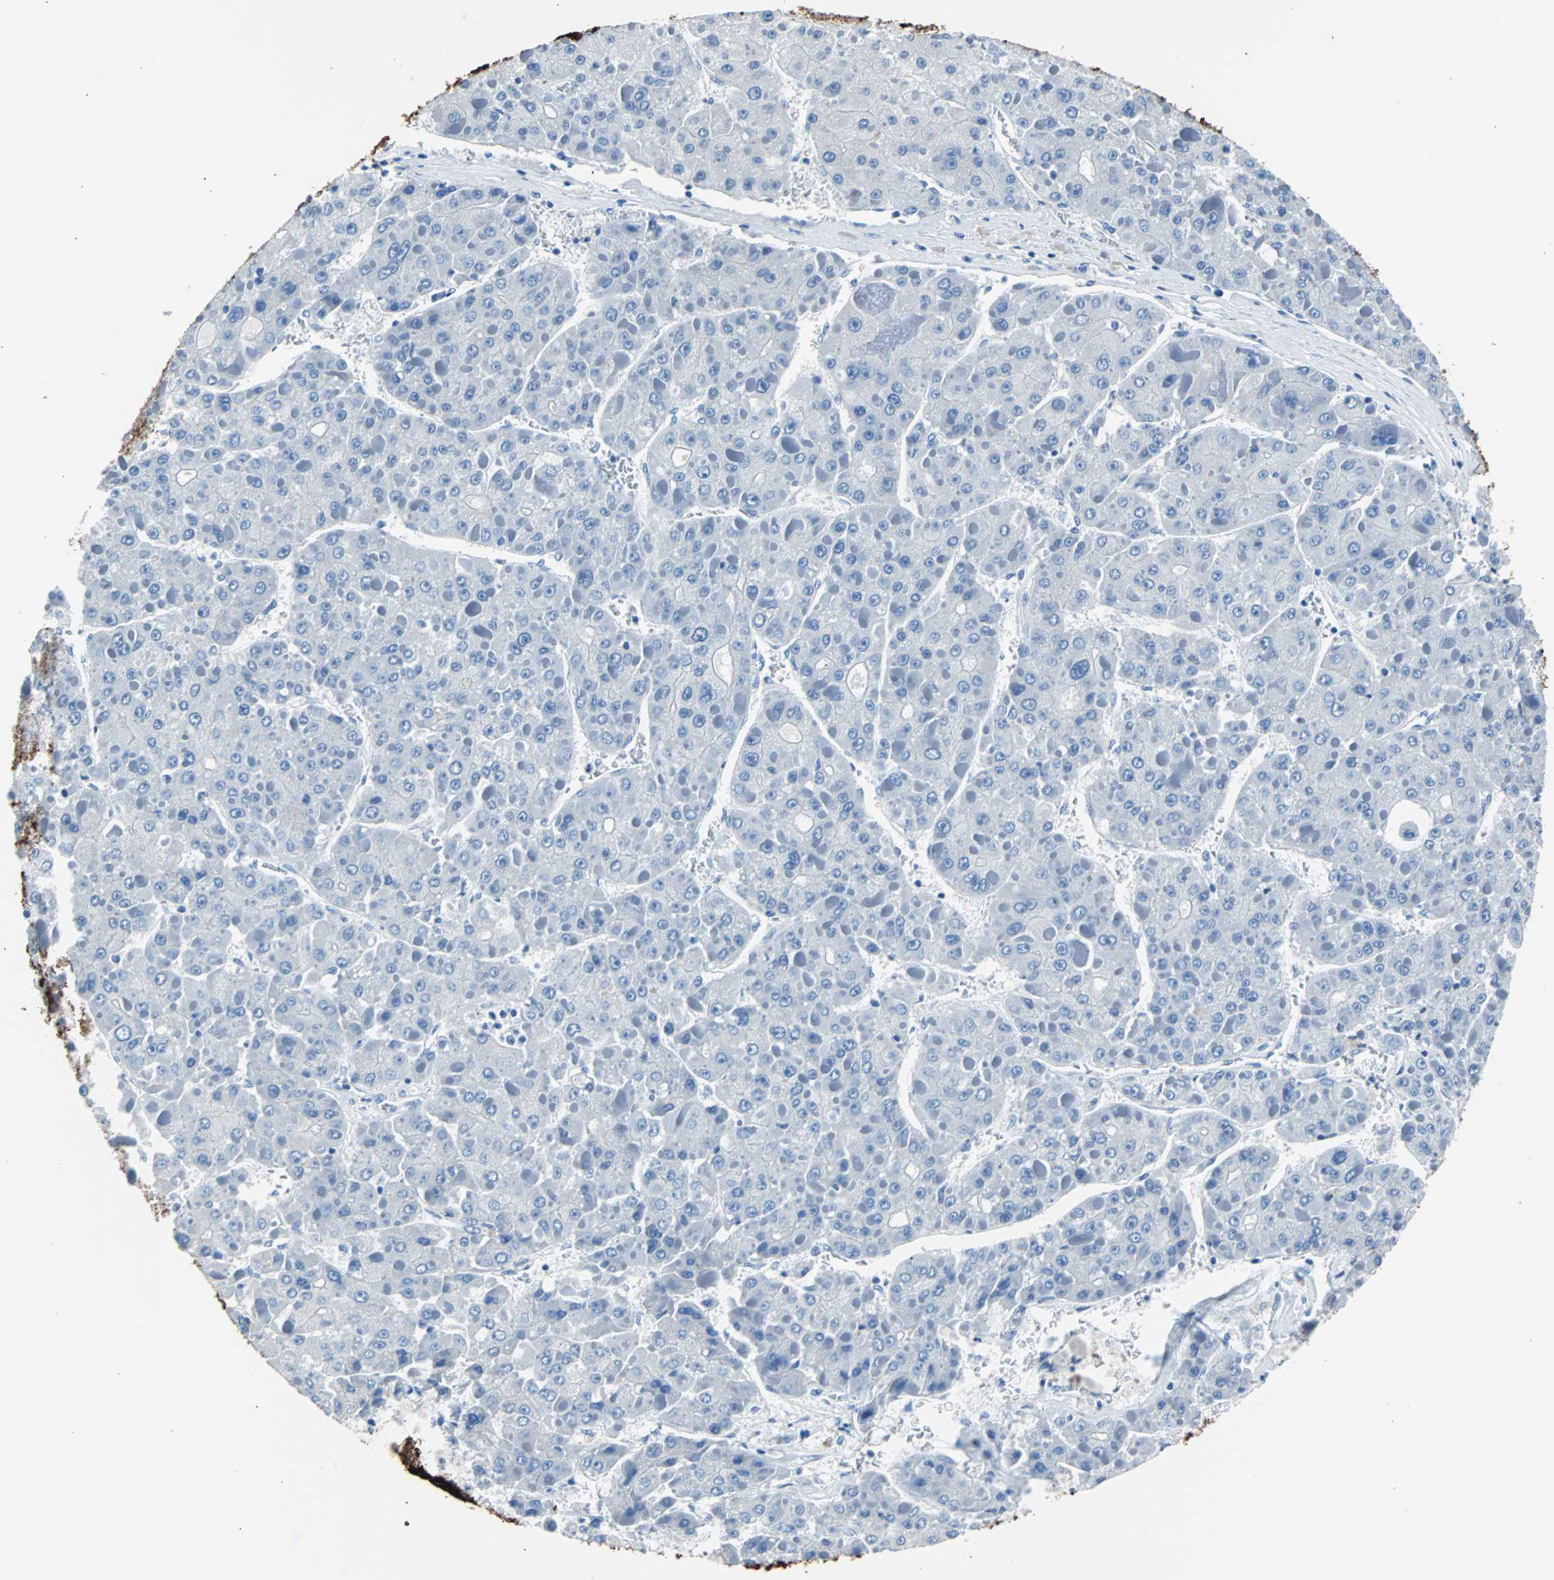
{"staining": {"intensity": "negative", "quantity": "none", "location": "none"}, "tissue": "liver cancer", "cell_type": "Tumor cells", "image_type": "cancer", "snomed": [{"axis": "morphology", "description": "Carcinoma, Hepatocellular, NOS"}, {"axis": "topography", "description": "Liver"}], "caption": "High power microscopy histopathology image of an immunohistochemistry (IHC) photomicrograph of liver hepatocellular carcinoma, revealing no significant expression in tumor cells.", "gene": "KRT7", "patient": {"sex": "female", "age": 73}}